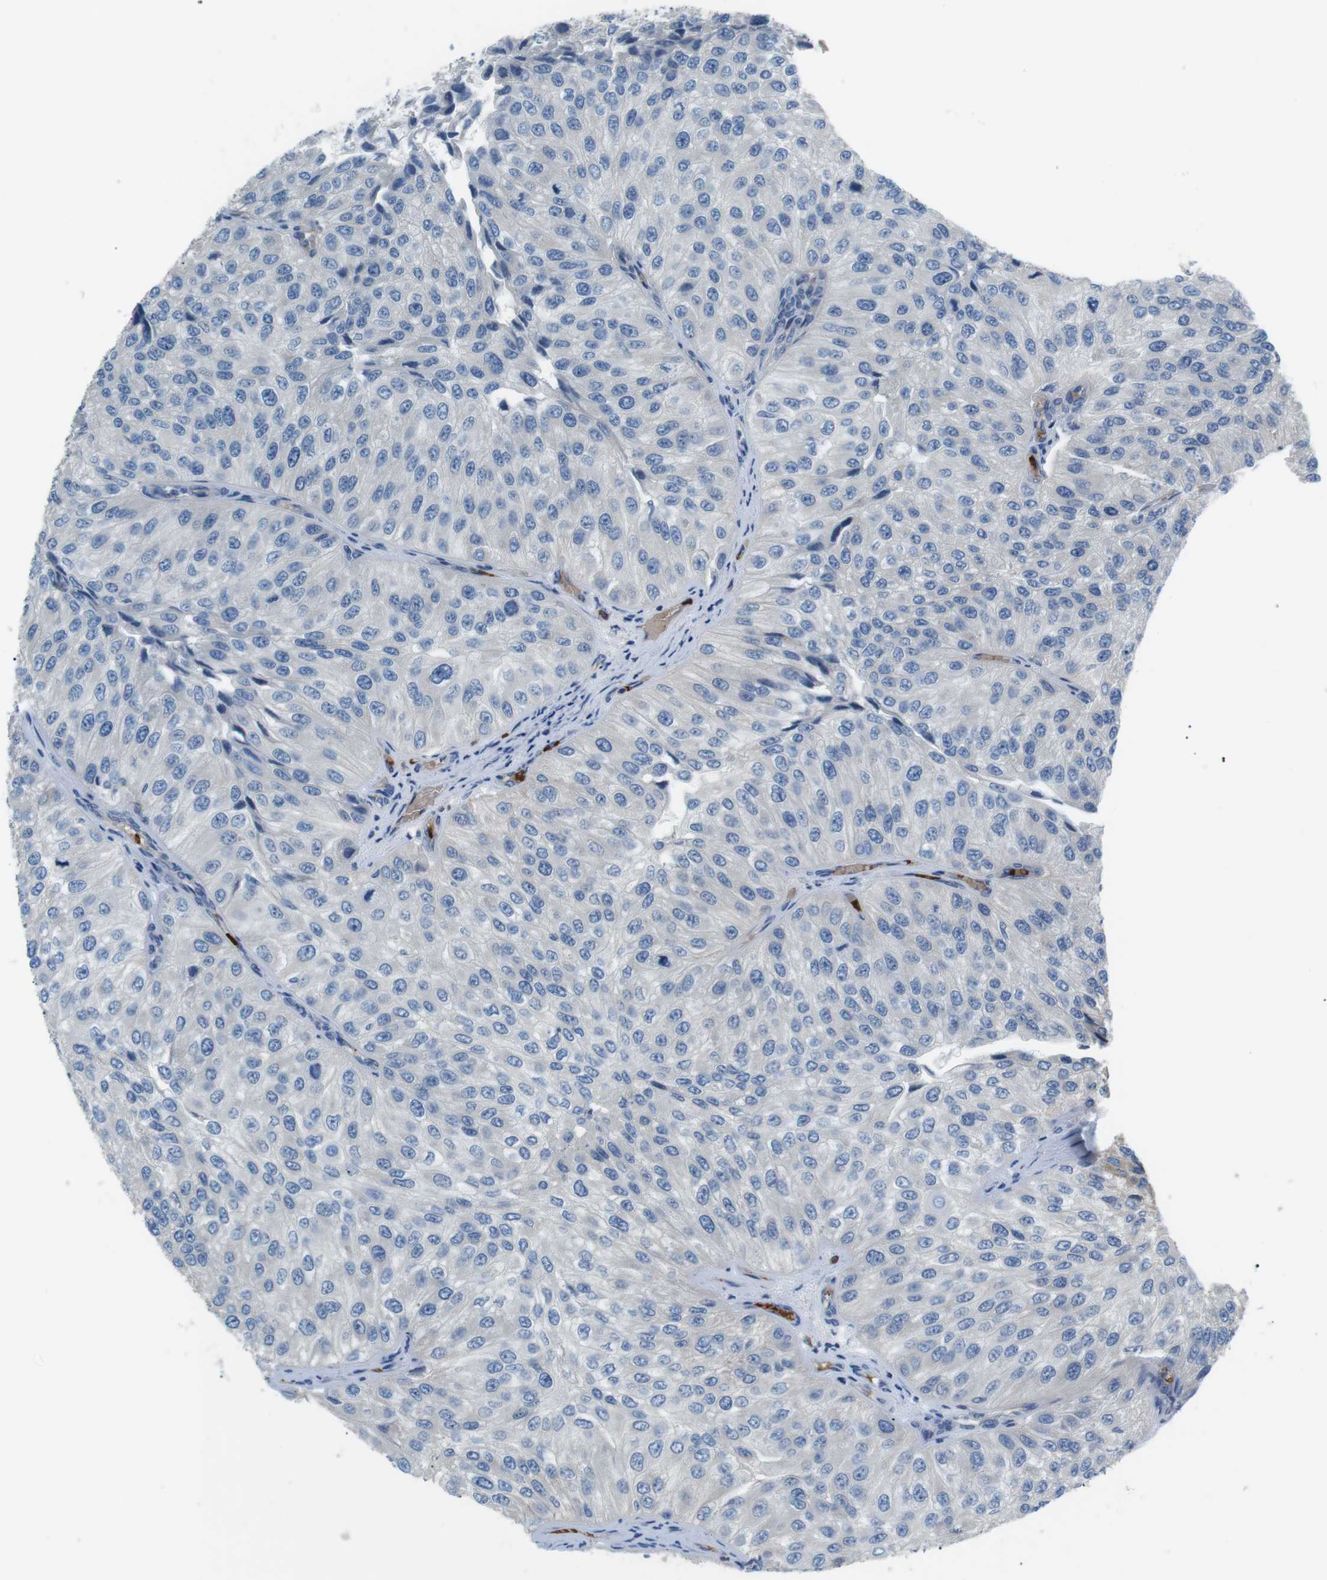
{"staining": {"intensity": "negative", "quantity": "none", "location": "none"}, "tissue": "urothelial cancer", "cell_type": "Tumor cells", "image_type": "cancer", "snomed": [{"axis": "morphology", "description": "Urothelial carcinoma, High grade"}, {"axis": "topography", "description": "Kidney"}, {"axis": "topography", "description": "Urinary bladder"}], "caption": "The immunohistochemistry (IHC) photomicrograph has no significant expression in tumor cells of high-grade urothelial carcinoma tissue.", "gene": "ADCY10", "patient": {"sex": "male", "age": 77}}